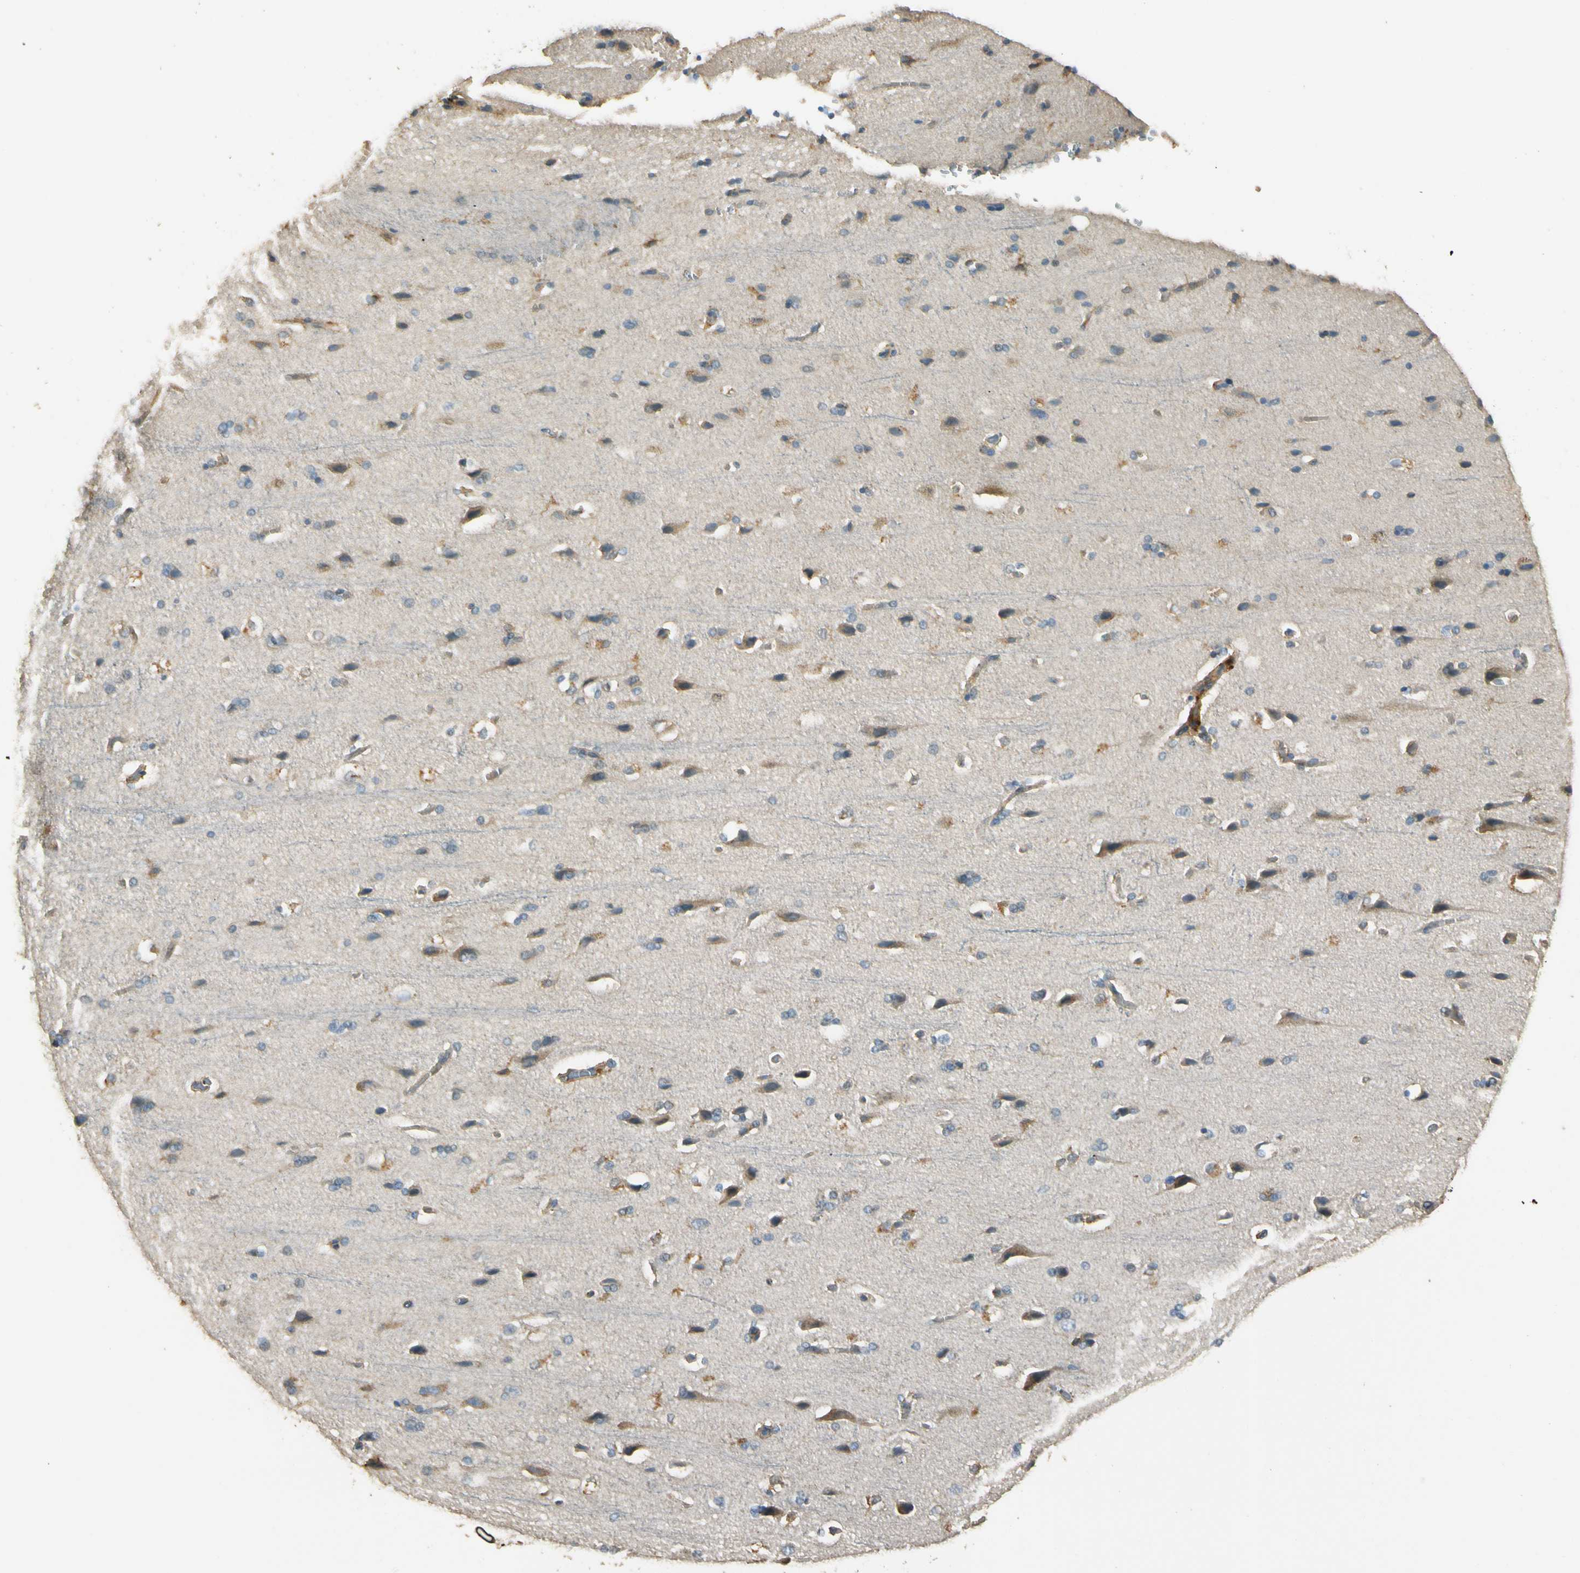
{"staining": {"intensity": "weak", "quantity": ">75%", "location": "cytoplasmic/membranous"}, "tissue": "cerebral cortex", "cell_type": "Endothelial cells", "image_type": "normal", "snomed": [{"axis": "morphology", "description": "Normal tissue, NOS"}, {"axis": "topography", "description": "Cerebral cortex"}], "caption": "High-power microscopy captured an immunohistochemistry photomicrograph of unremarkable cerebral cortex, revealing weak cytoplasmic/membranous positivity in approximately >75% of endothelial cells.", "gene": "PLXNA1", "patient": {"sex": "male", "age": 62}}